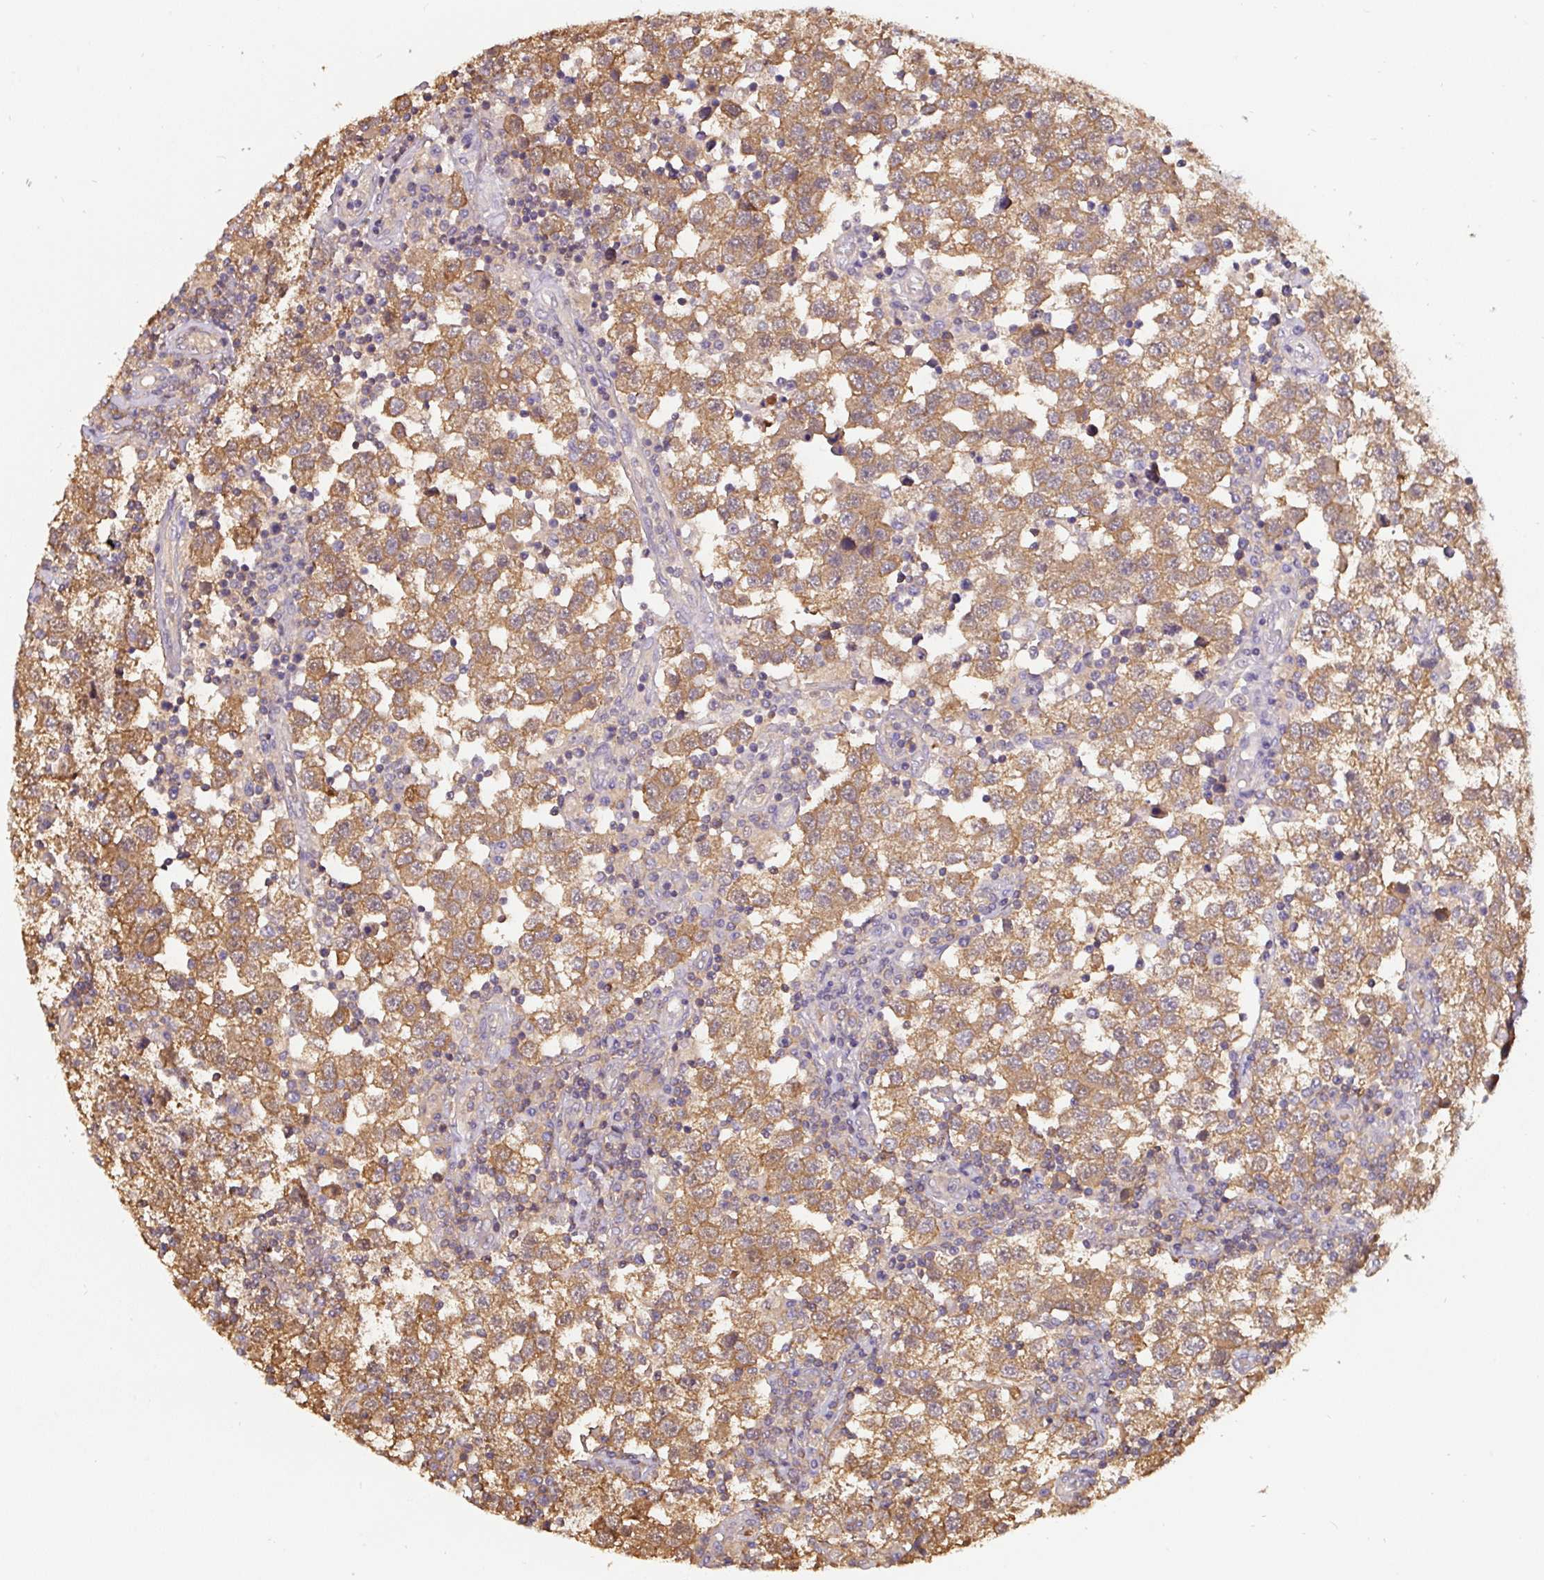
{"staining": {"intensity": "moderate", "quantity": ">75%", "location": "cytoplasmic/membranous"}, "tissue": "testis cancer", "cell_type": "Tumor cells", "image_type": "cancer", "snomed": [{"axis": "morphology", "description": "Seminoma, NOS"}, {"axis": "topography", "description": "Testis"}], "caption": "Immunohistochemical staining of human seminoma (testis) displays medium levels of moderate cytoplasmic/membranous protein expression in approximately >75% of tumor cells.", "gene": "ST13", "patient": {"sex": "male", "age": 34}}